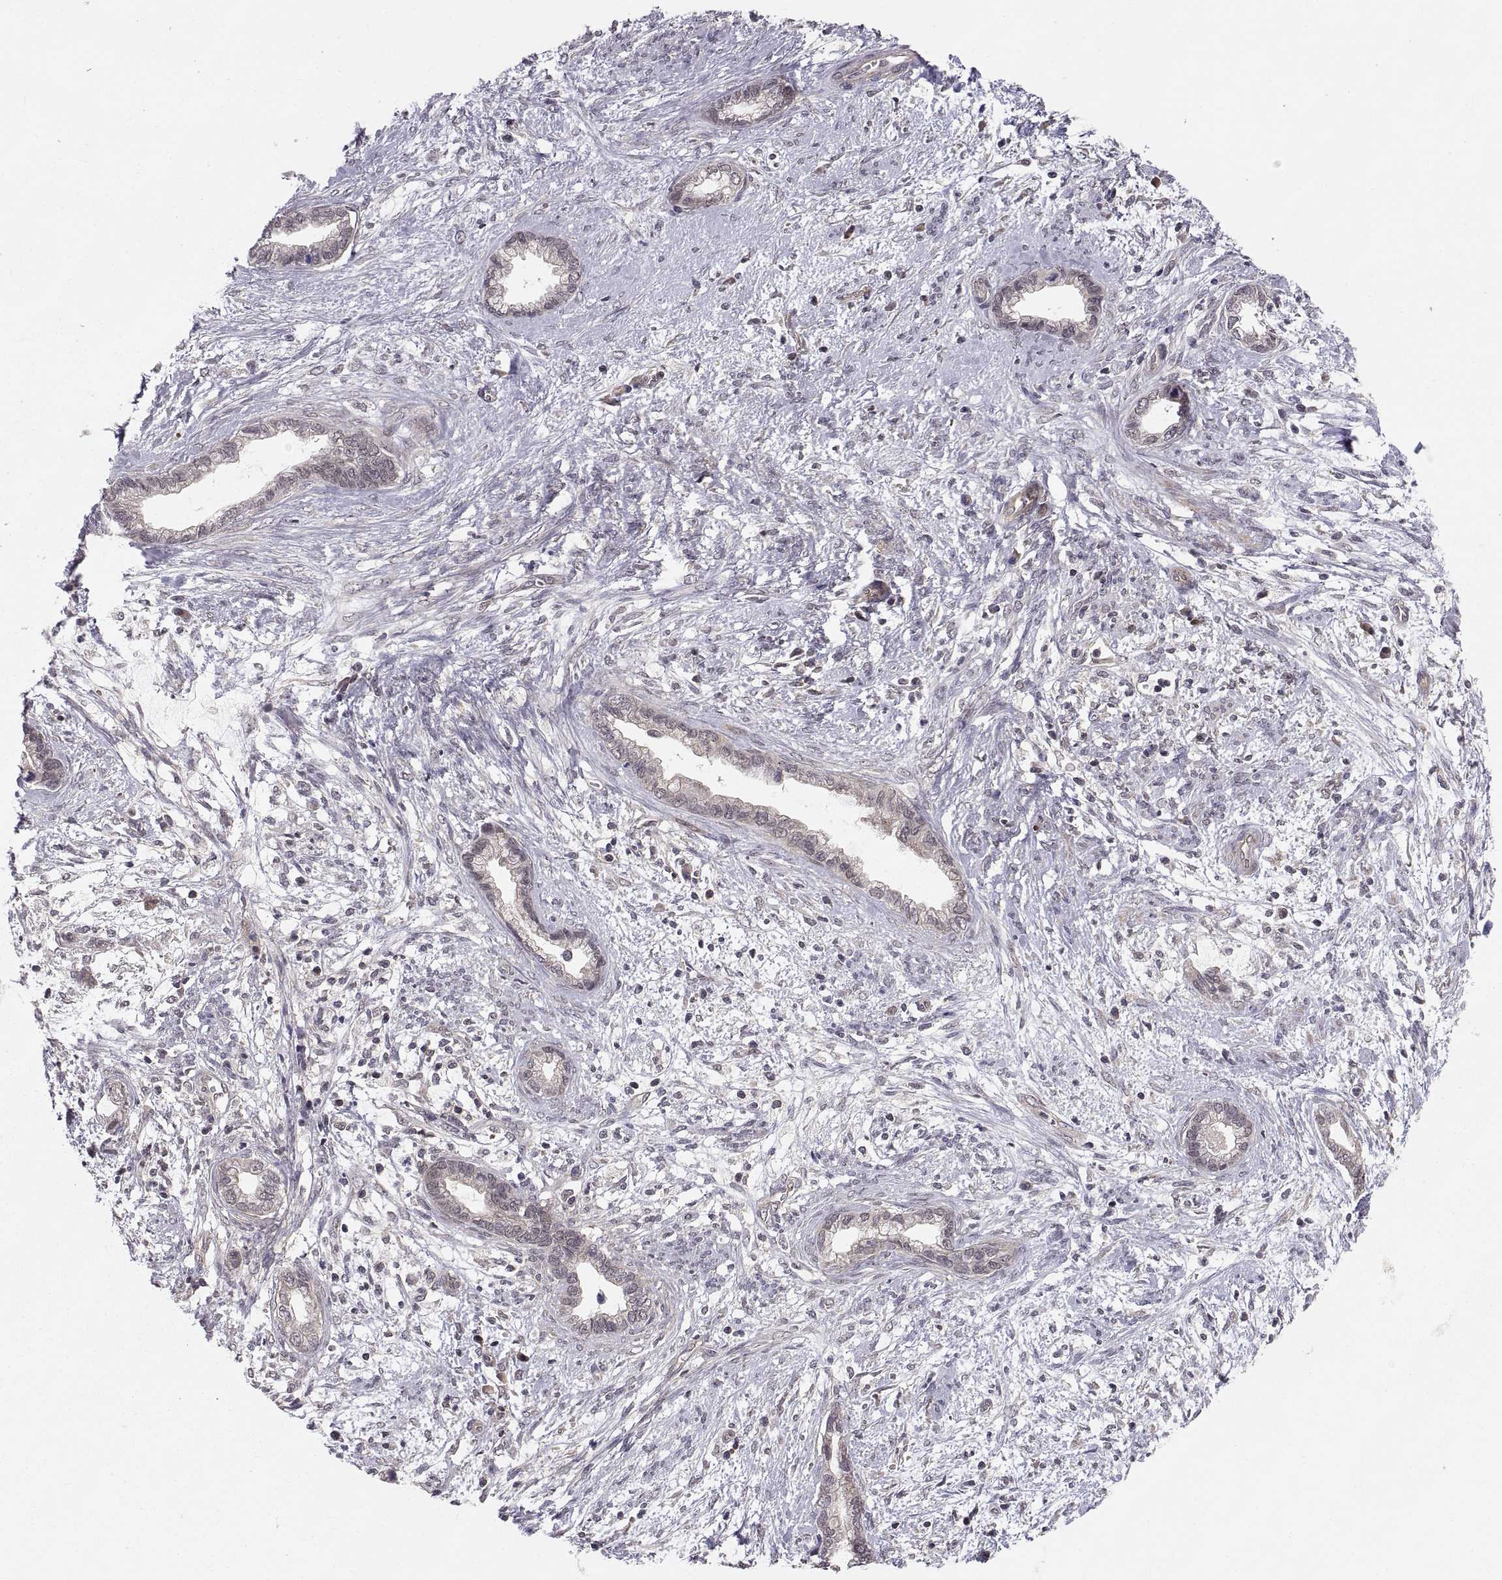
{"staining": {"intensity": "weak", "quantity": "<25%", "location": "cytoplasmic/membranous"}, "tissue": "cervical cancer", "cell_type": "Tumor cells", "image_type": "cancer", "snomed": [{"axis": "morphology", "description": "Adenocarcinoma, NOS"}, {"axis": "topography", "description": "Cervix"}], "caption": "IHC photomicrograph of cervical cancer (adenocarcinoma) stained for a protein (brown), which displays no expression in tumor cells.", "gene": "ABL2", "patient": {"sex": "female", "age": 62}}